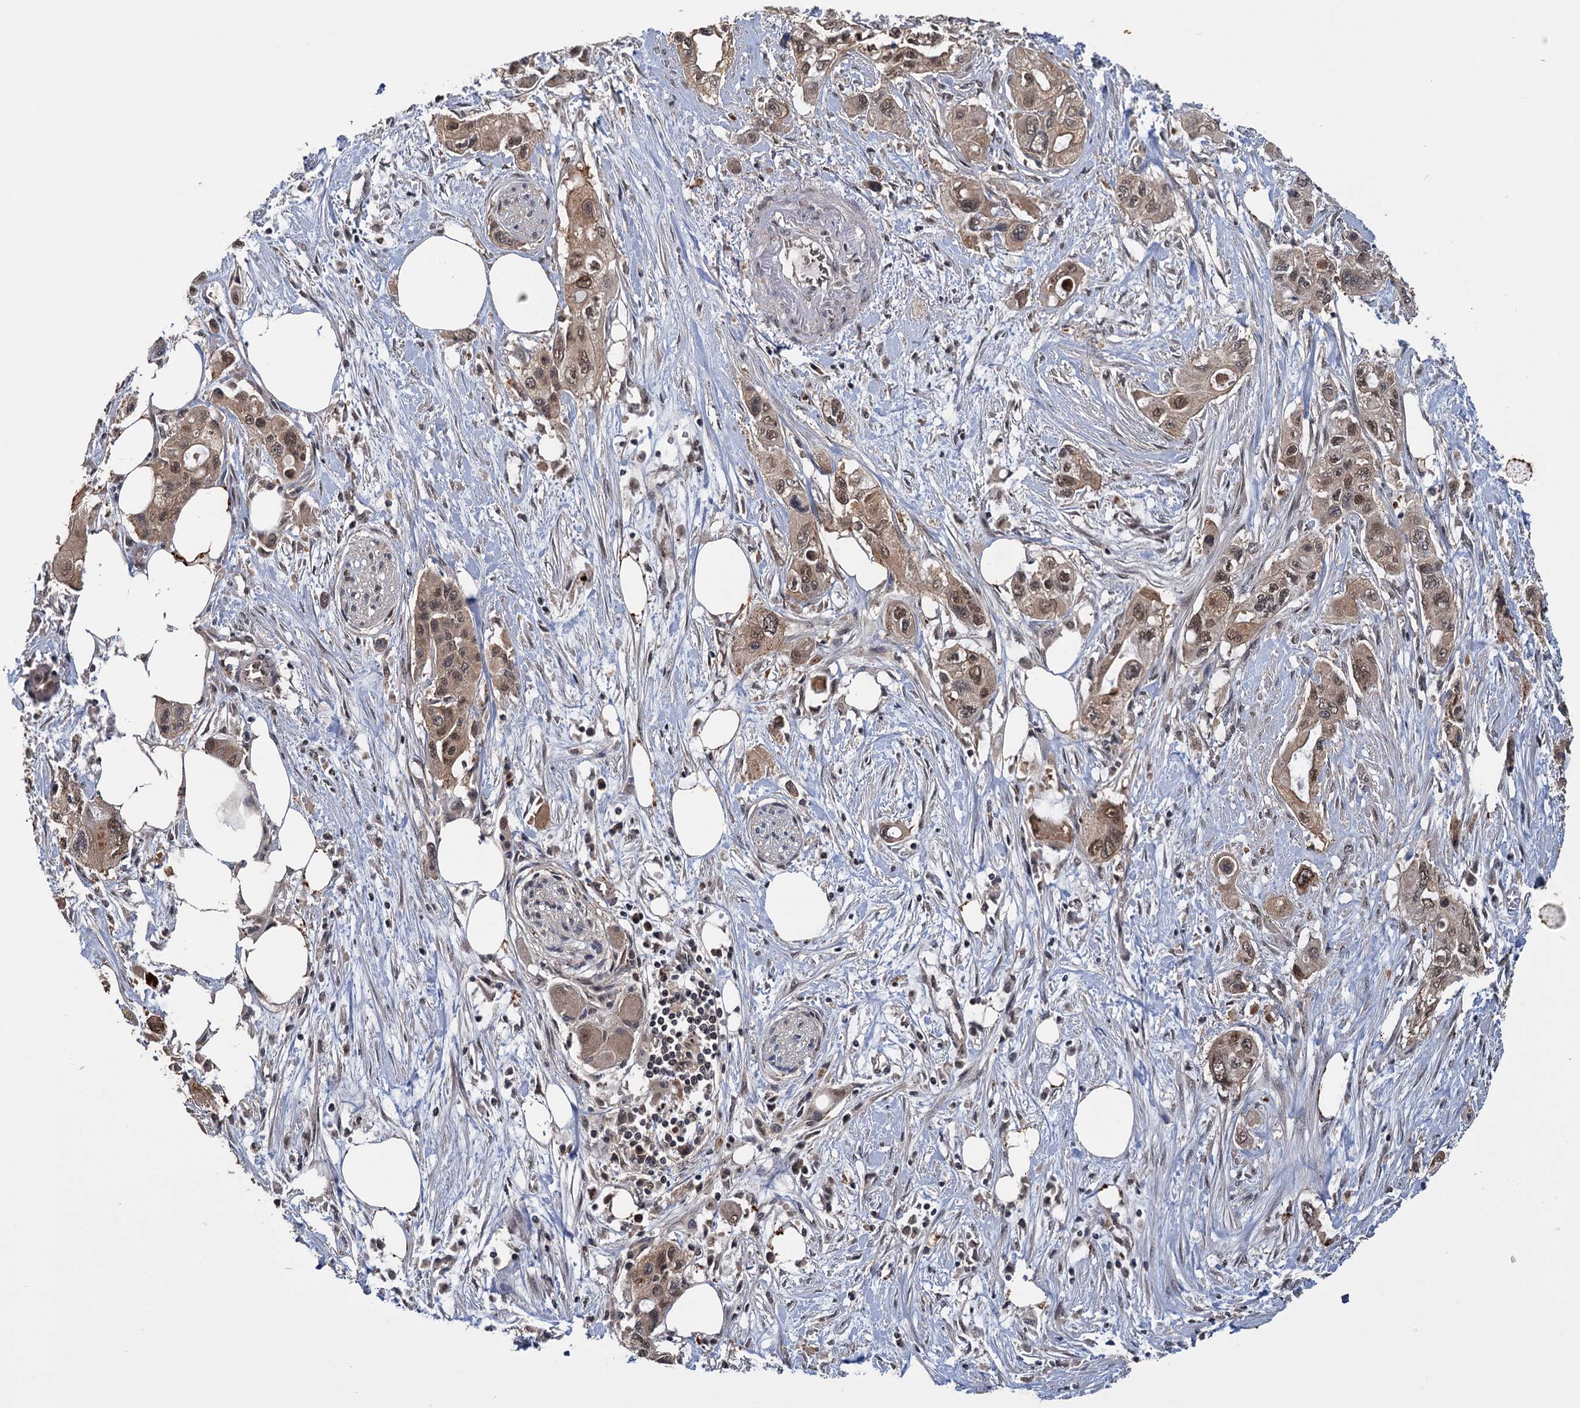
{"staining": {"intensity": "moderate", "quantity": ">75%", "location": "cytoplasmic/membranous,nuclear"}, "tissue": "pancreatic cancer", "cell_type": "Tumor cells", "image_type": "cancer", "snomed": [{"axis": "morphology", "description": "Adenocarcinoma, NOS"}, {"axis": "topography", "description": "Pancreas"}], "caption": "Pancreatic cancer tissue displays moderate cytoplasmic/membranous and nuclear staining in about >75% of tumor cells, visualized by immunohistochemistry.", "gene": "KANSL2", "patient": {"sex": "male", "age": 75}}